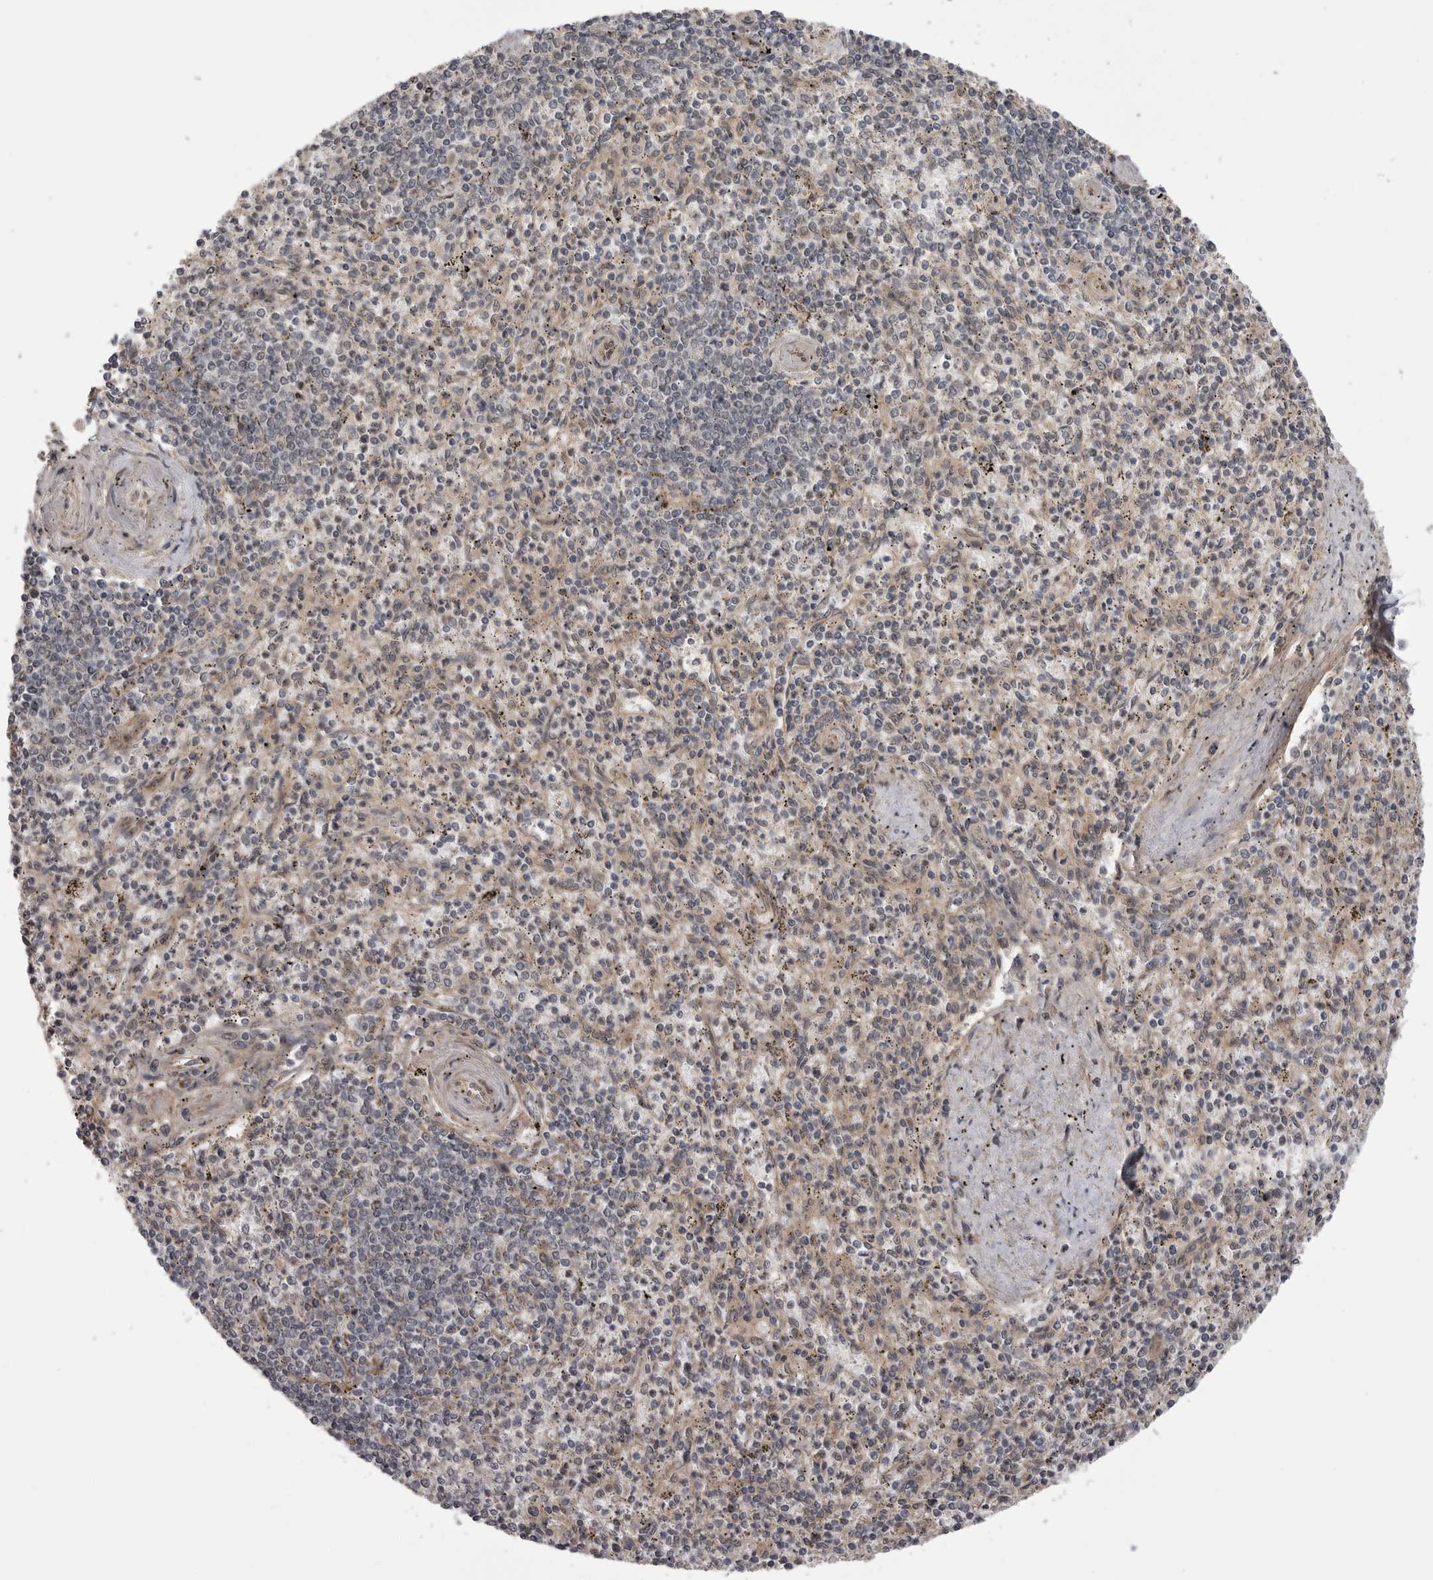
{"staining": {"intensity": "negative", "quantity": "none", "location": "none"}, "tissue": "spleen", "cell_type": "Cells in red pulp", "image_type": "normal", "snomed": [{"axis": "morphology", "description": "Normal tissue, NOS"}, {"axis": "topography", "description": "Spleen"}], "caption": "Immunohistochemistry of unremarkable human spleen shows no staining in cells in red pulp. (DAB immunohistochemistry with hematoxylin counter stain).", "gene": "PDCL", "patient": {"sex": "male", "age": 72}}